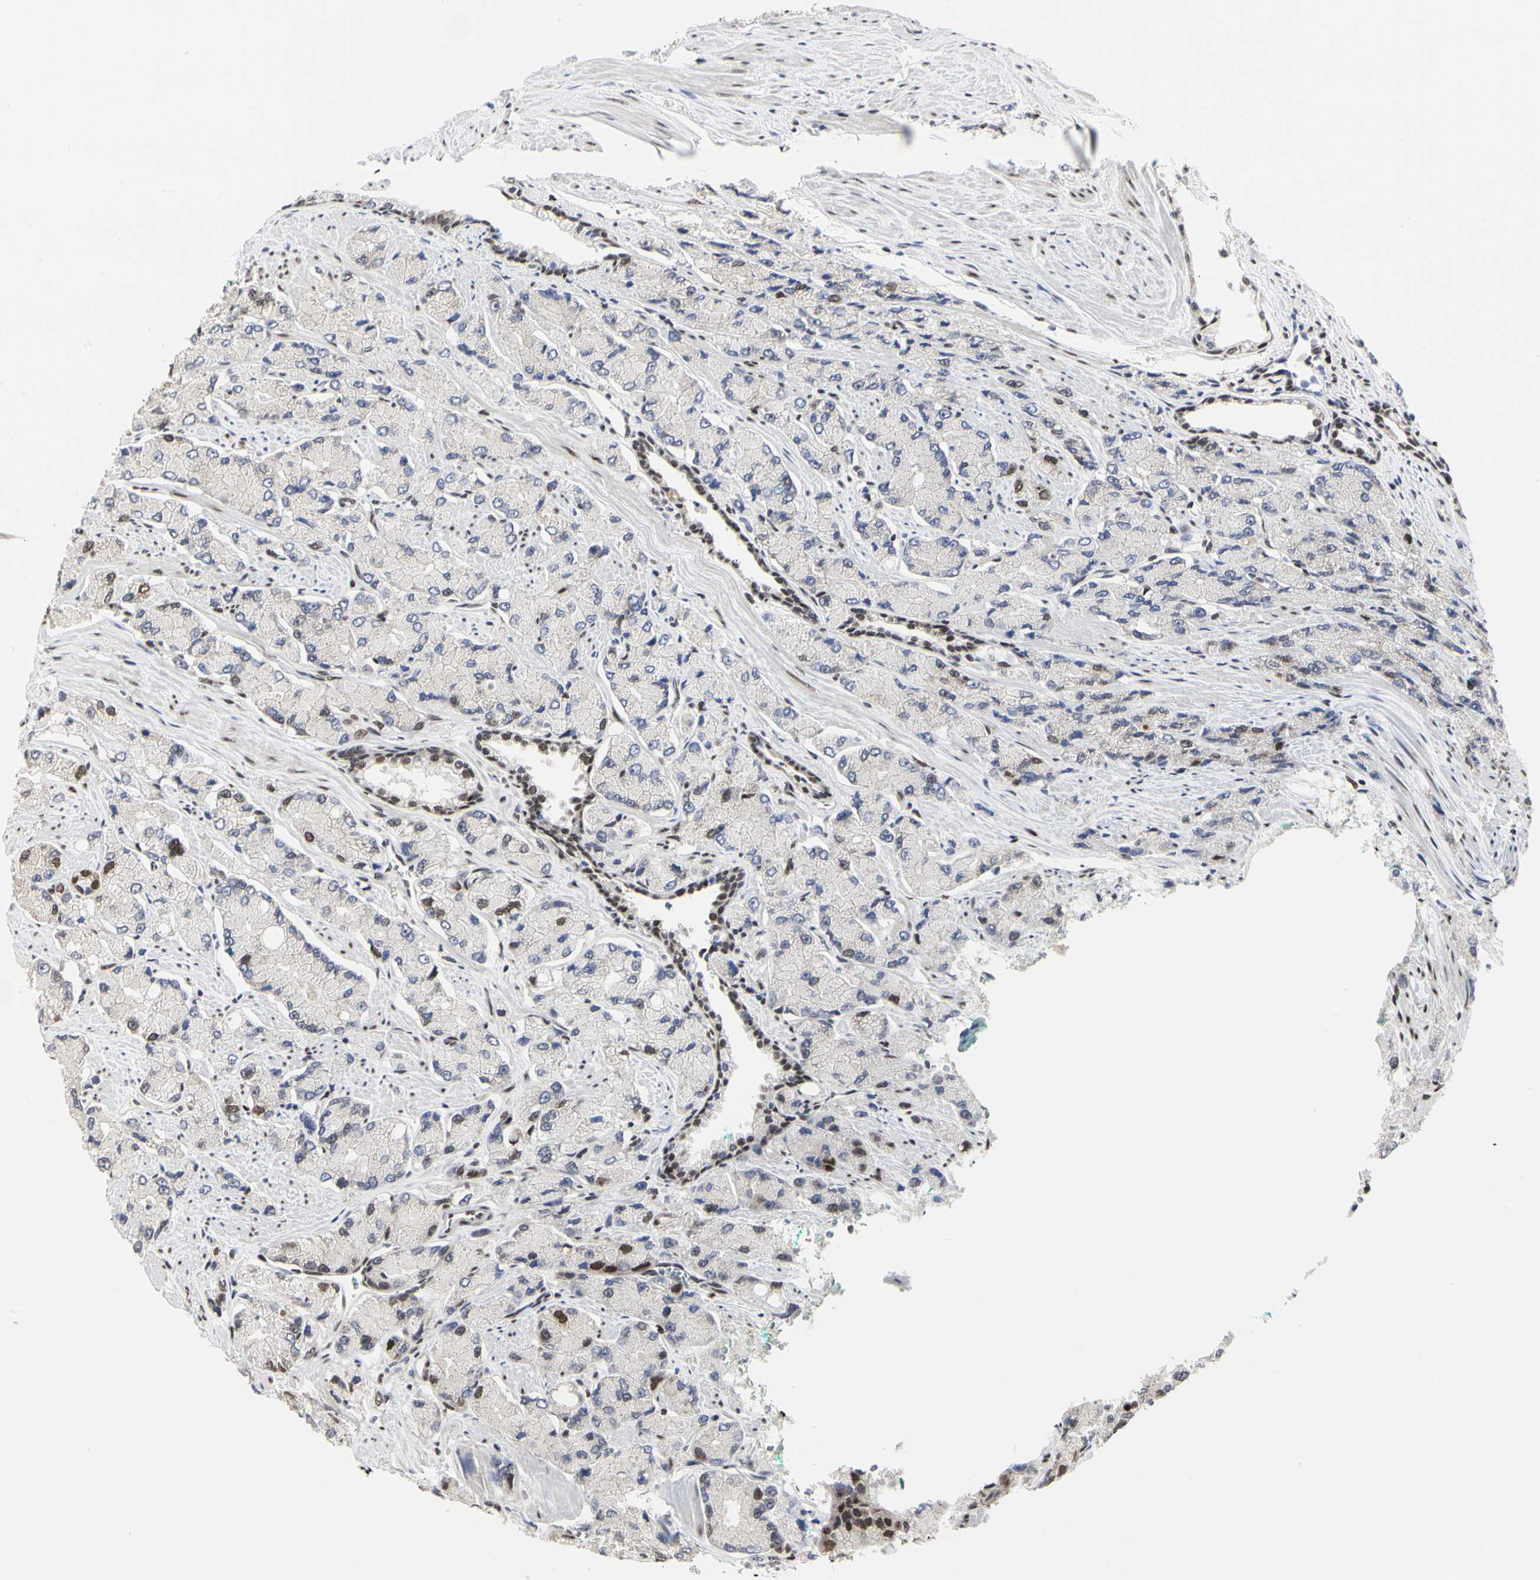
{"staining": {"intensity": "weak", "quantity": "<25%", "location": "nuclear"}, "tissue": "prostate cancer", "cell_type": "Tumor cells", "image_type": "cancer", "snomed": [{"axis": "morphology", "description": "Adenocarcinoma, High grade"}, {"axis": "topography", "description": "Prostate"}], "caption": "Tumor cells show no significant protein positivity in prostate cancer.", "gene": "PRMT3", "patient": {"sex": "male", "age": 58}}